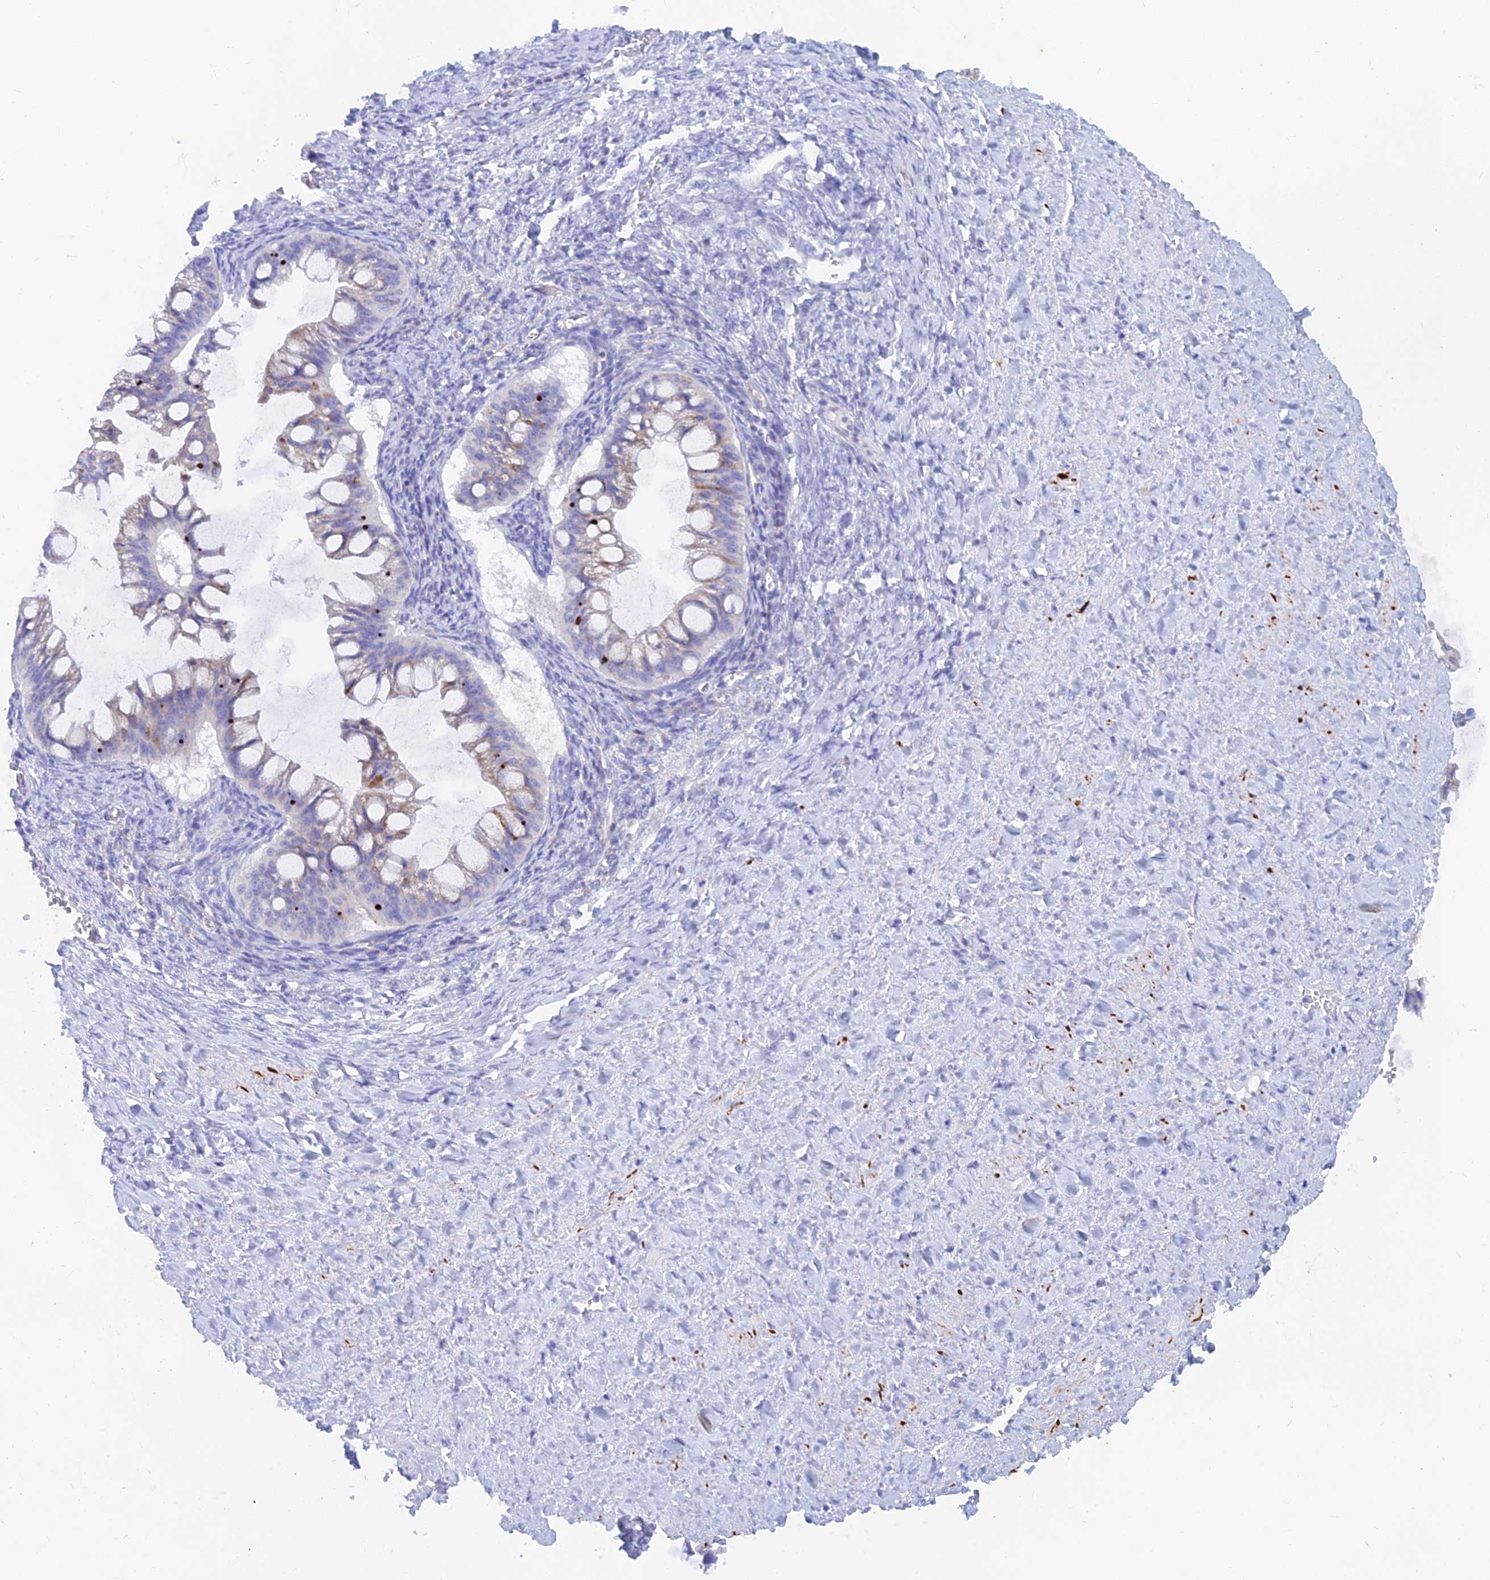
{"staining": {"intensity": "weak", "quantity": "<25%", "location": "cytoplasmic/membranous"}, "tissue": "ovarian cancer", "cell_type": "Tumor cells", "image_type": "cancer", "snomed": [{"axis": "morphology", "description": "Cystadenocarcinoma, mucinous, NOS"}, {"axis": "topography", "description": "Ovary"}], "caption": "There is no significant expression in tumor cells of ovarian cancer (mucinous cystadenocarcinoma).", "gene": "WDR35", "patient": {"sex": "female", "age": 73}}